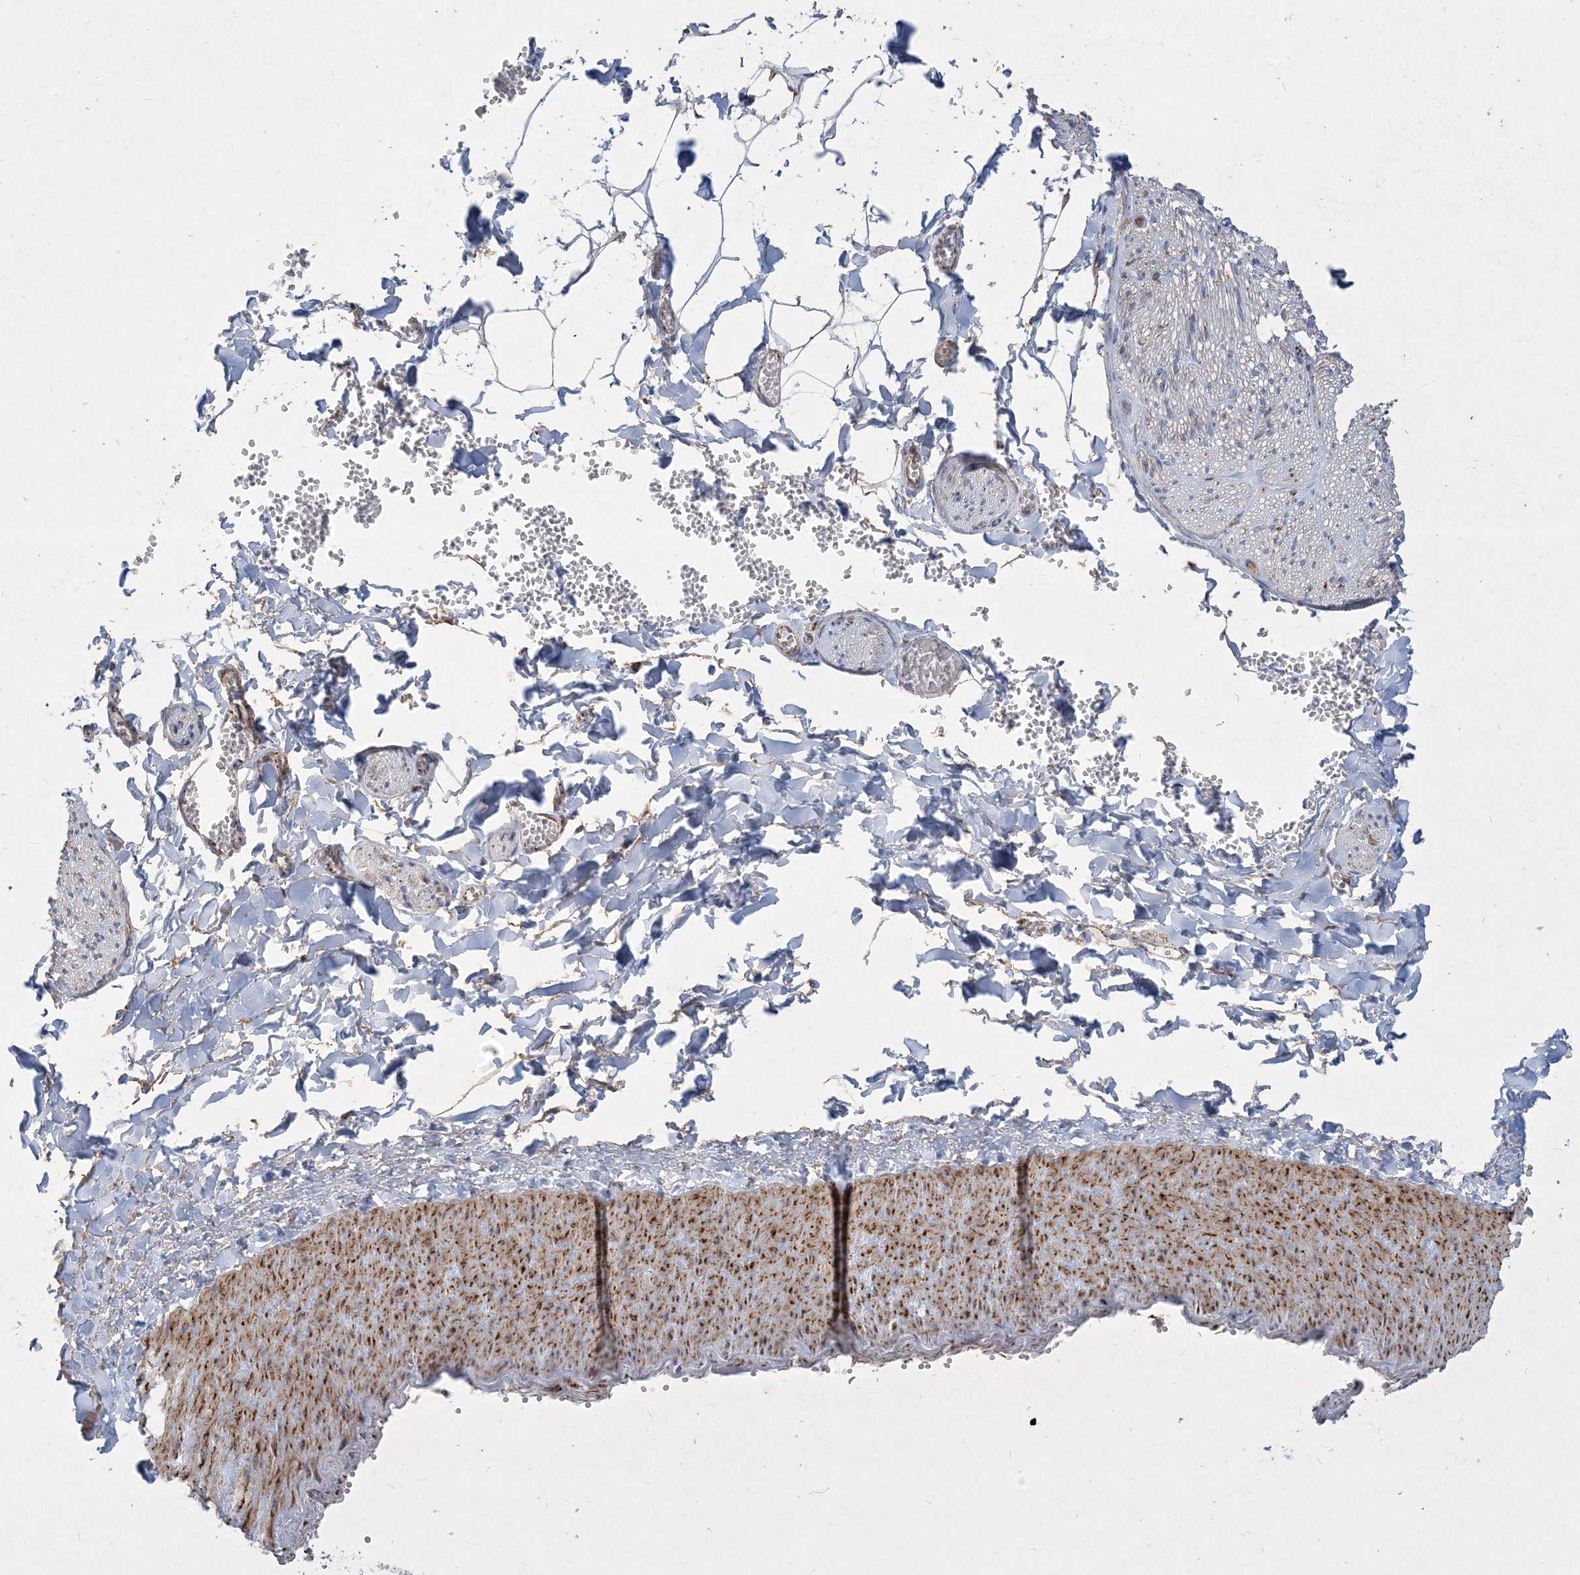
{"staining": {"intensity": "weak", "quantity": ">75%", "location": "cytoplasmic/membranous"}, "tissue": "adipose tissue", "cell_type": "Adipocytes", "image_type": "normal", "snomed": [{"axis": "morphology", "description": "Normal tissue, NOS"}, {"axis": "topography", "description": "Gallbladder"}, {"axis": "topography", "description": "Peripheral nerve tissue"}], "caption": "An image of adipose tissue stained for a protein displays weak cytoplasmic/membranous brown staining in adipocytes. The staining was performed using DAB to visualize the protein expression in brown, while the nuclei were stained in blue with hematoxylin (Magnification: 20x).", "gene": "BEND4", "patient": {"sex": "male", "age": 38}}